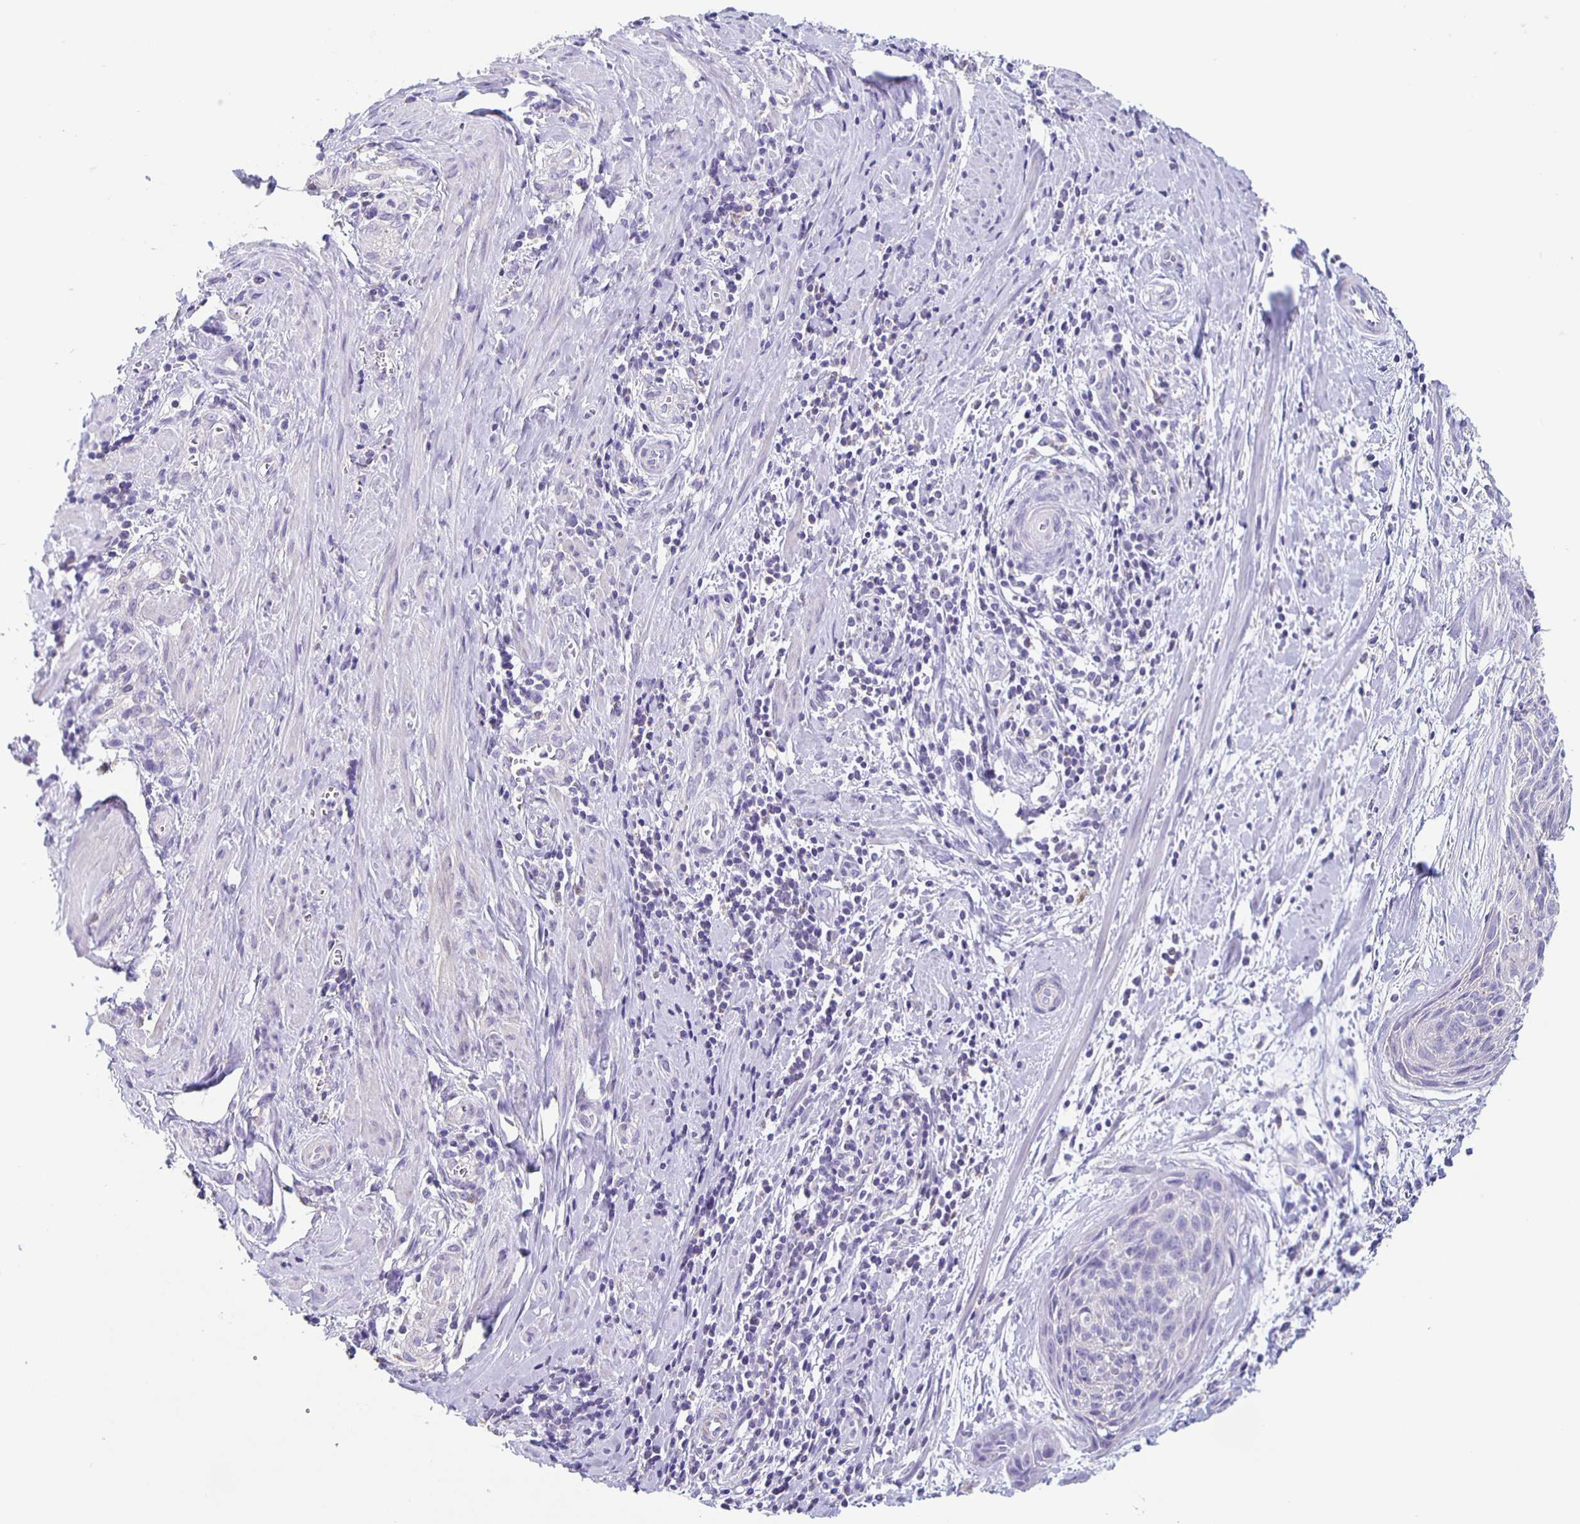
{"staining": {"intensity": "negative", "quantity": "none", "location": "none"}, "tissue": "cervical cancer", "cell_type": "Tumor cells", "image_type": "cancer", "snomed": [{"axis": "morphology", "description": "Squamous cell carcinoma, NOS"}, {"axis": "topography", "description": "Cervix"}], "caption": "IHC histopathology image of human cervical squamous cell carcinoma stained for a protein (brown), which shows no staining in tumor cells.", "gene": "TPPP", "patient": {"sex": "female", "age": 55}}